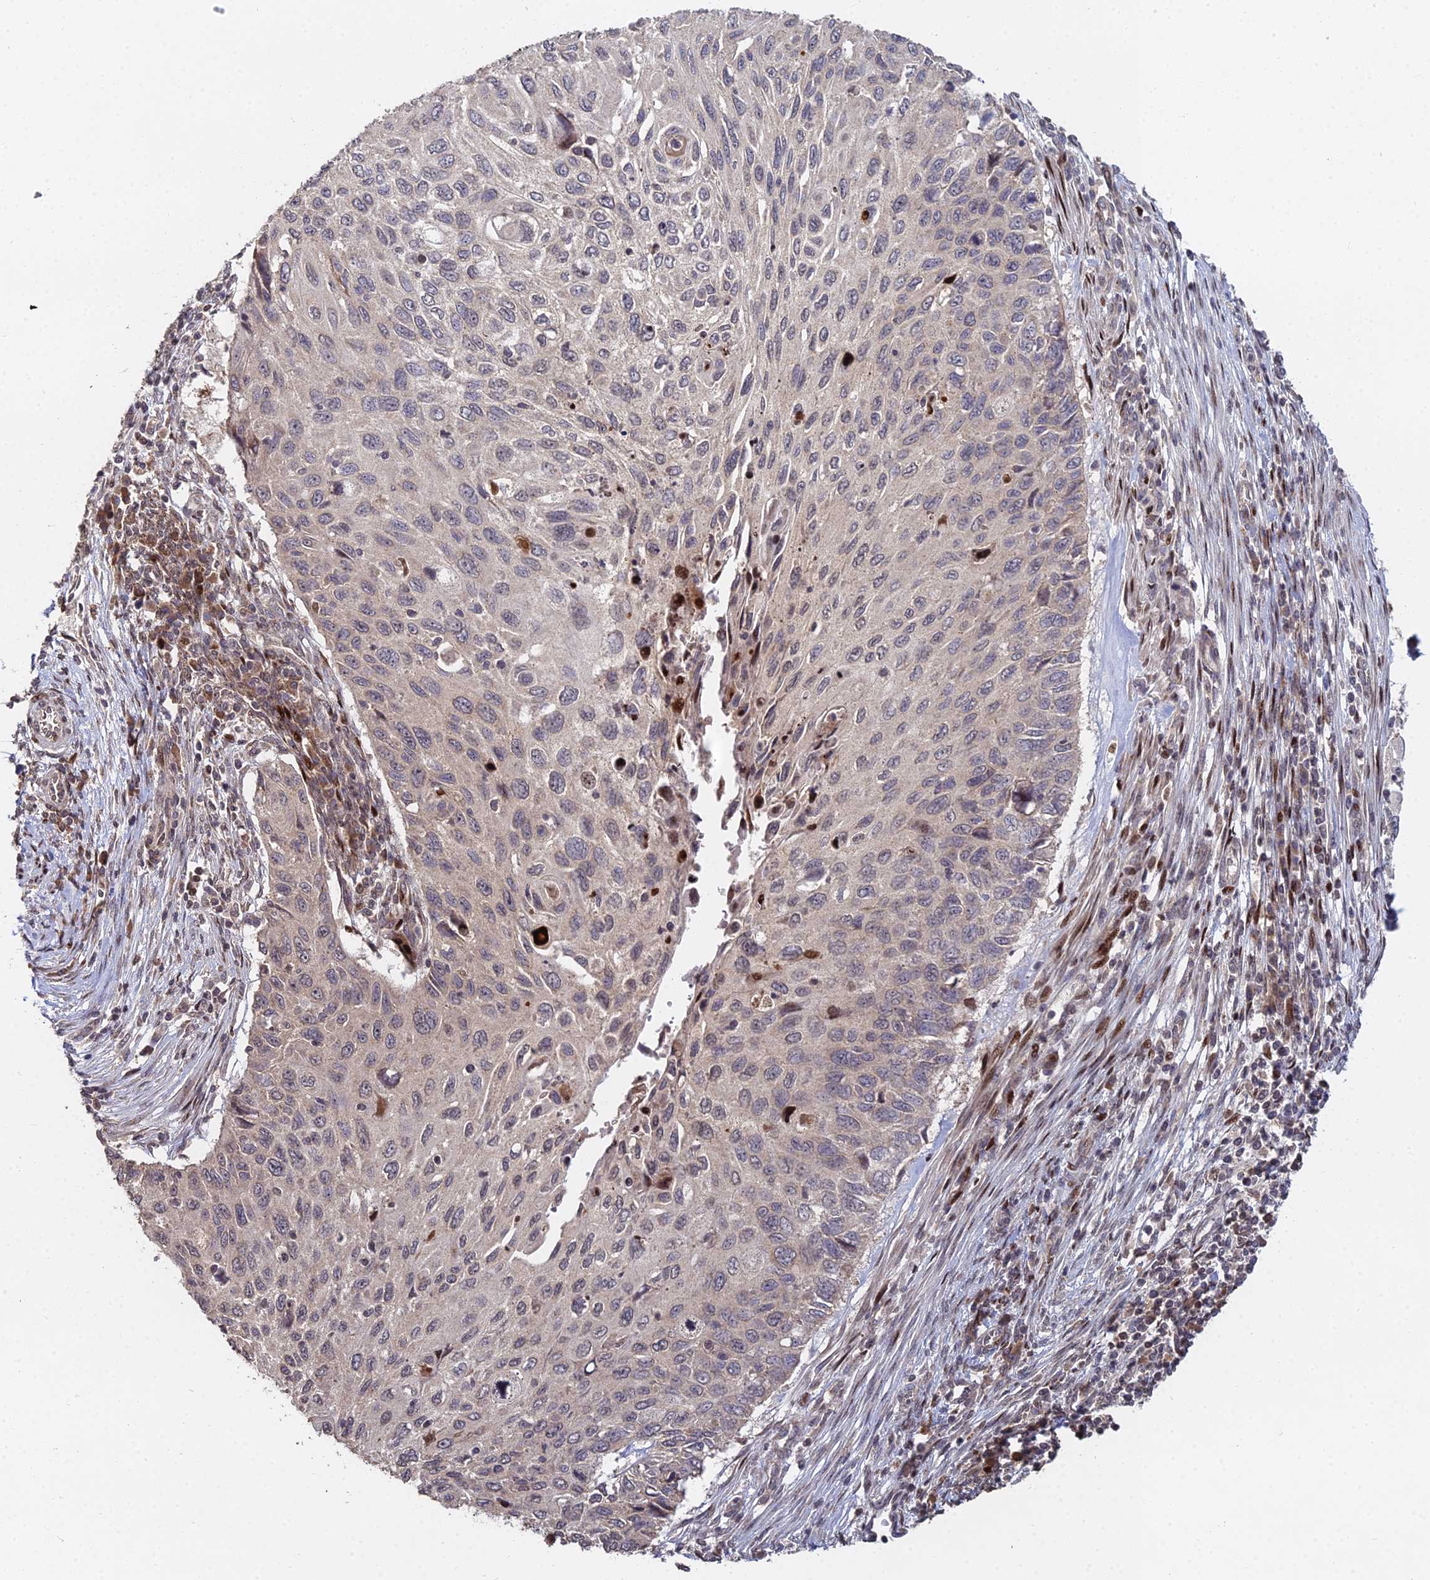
{"staining": {"intensity": "negative", "quantity": "none", "location": "none"}, "tissue": "cervical cancer", "cell_type": "Tumor cells", "image_type": "cancer", "snomed": [{"axis": "morphology", "description": "Squamous cell carcinoma, NOS"}, {"axis": "topography", "description": "Cervix"}], "caption": "Histopathology image shows no protein expression in tumor cells of squamous cell carcinoma (cervical) tissue. (DAB (3,3'-diaminobenzidine) immunohistochemistry, high magnification).", "gene": "RBMS2", "patient": {"sex": "female", "age": 70}}